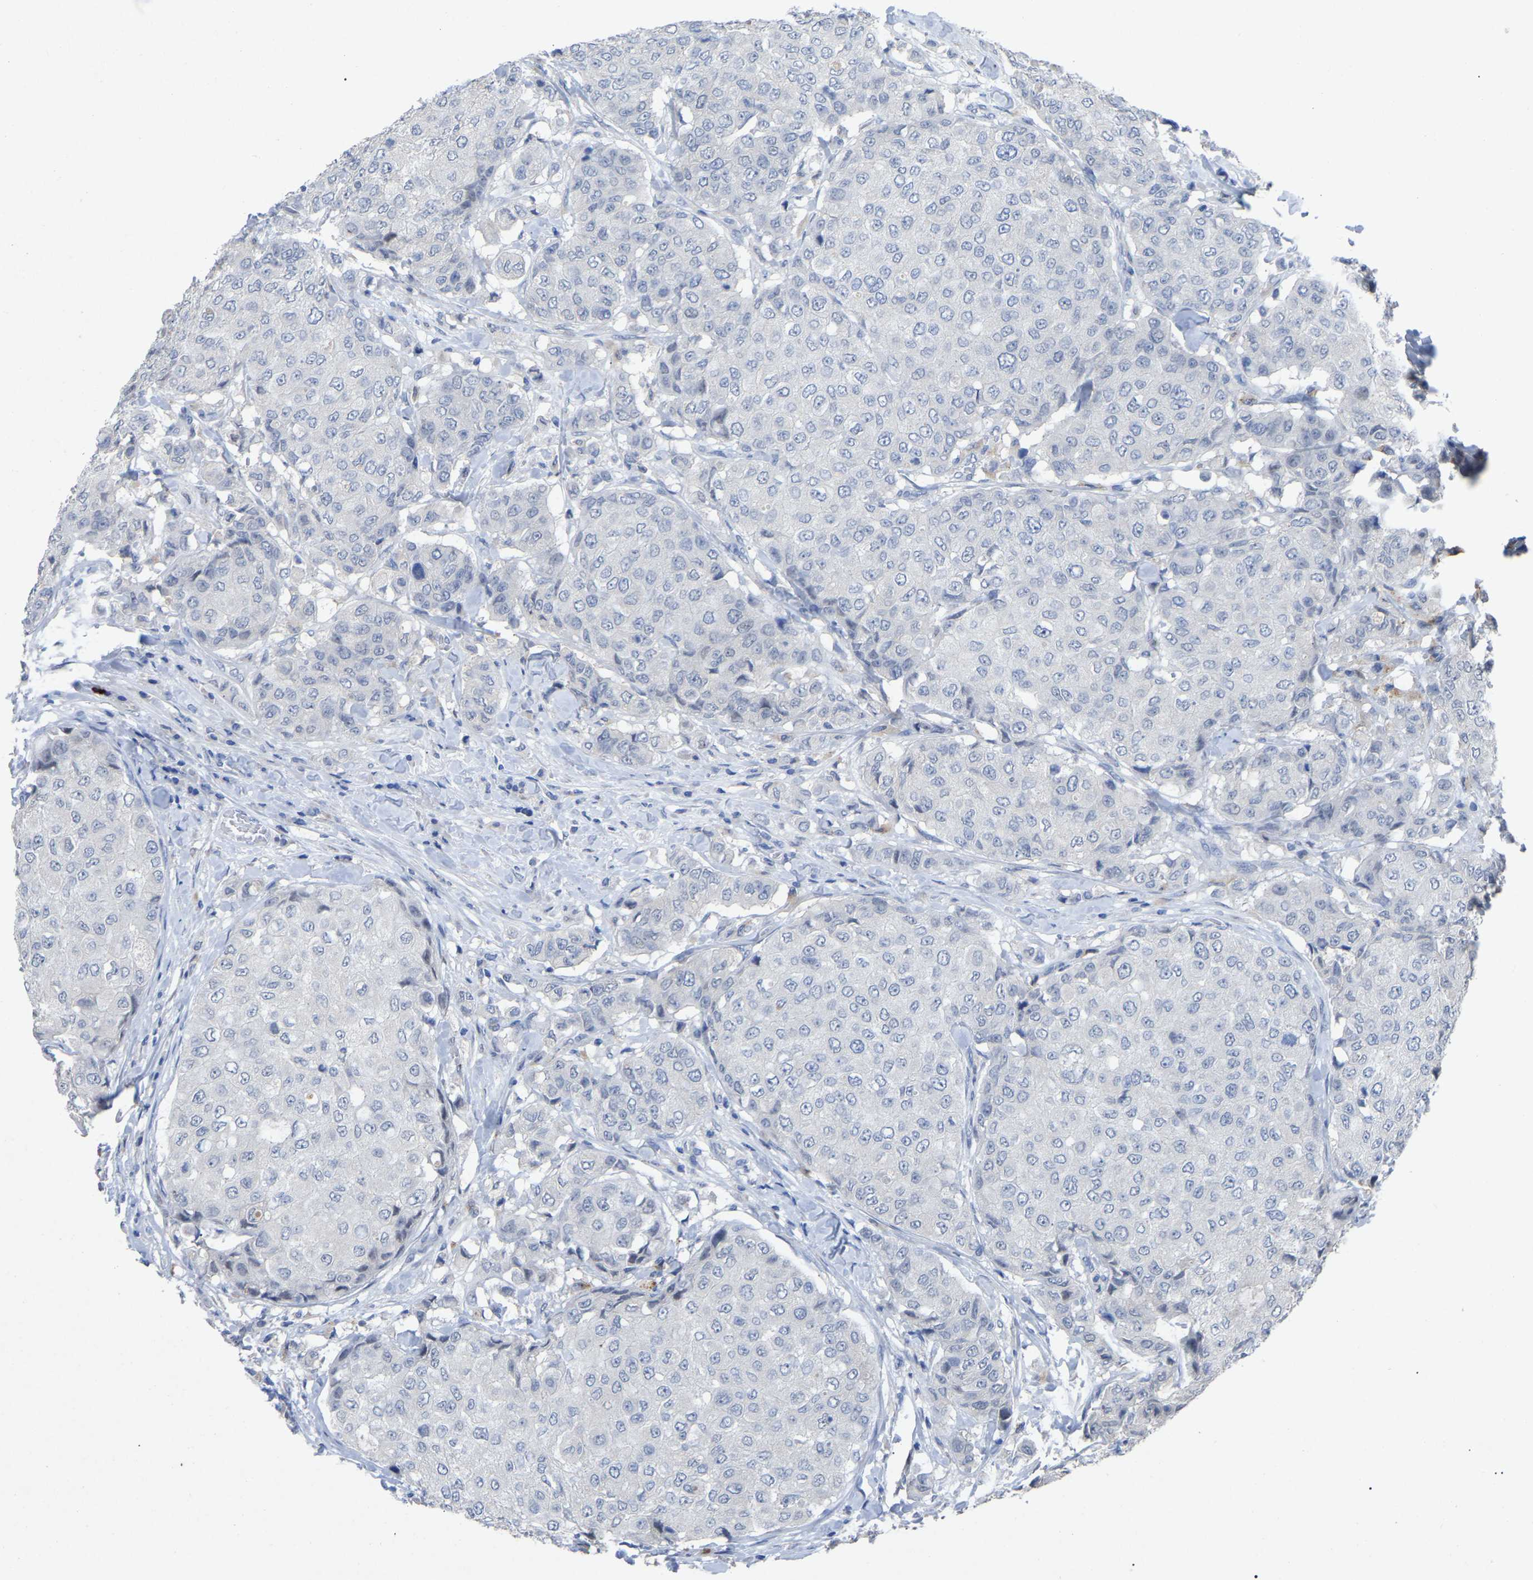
{"staining": {"intensity": "negative", "quantity": "none", "location": "none"}, "tissue": "breast cancer", "cell_type": "Tumor cells", "image_type": "cancer", "snomed": [{"axis": "morphology", "description": "Duct carcinoma"}, {"axis": "topography", "description": "Breast"}], "caption": "This is a photomicrograph of IHC staining of breast cancer (infiltrating ductal carcinoma), which shows no staining in tumor cells.", "gene": "SMPD2", "patient": {"sex": "female", "age": 27}}